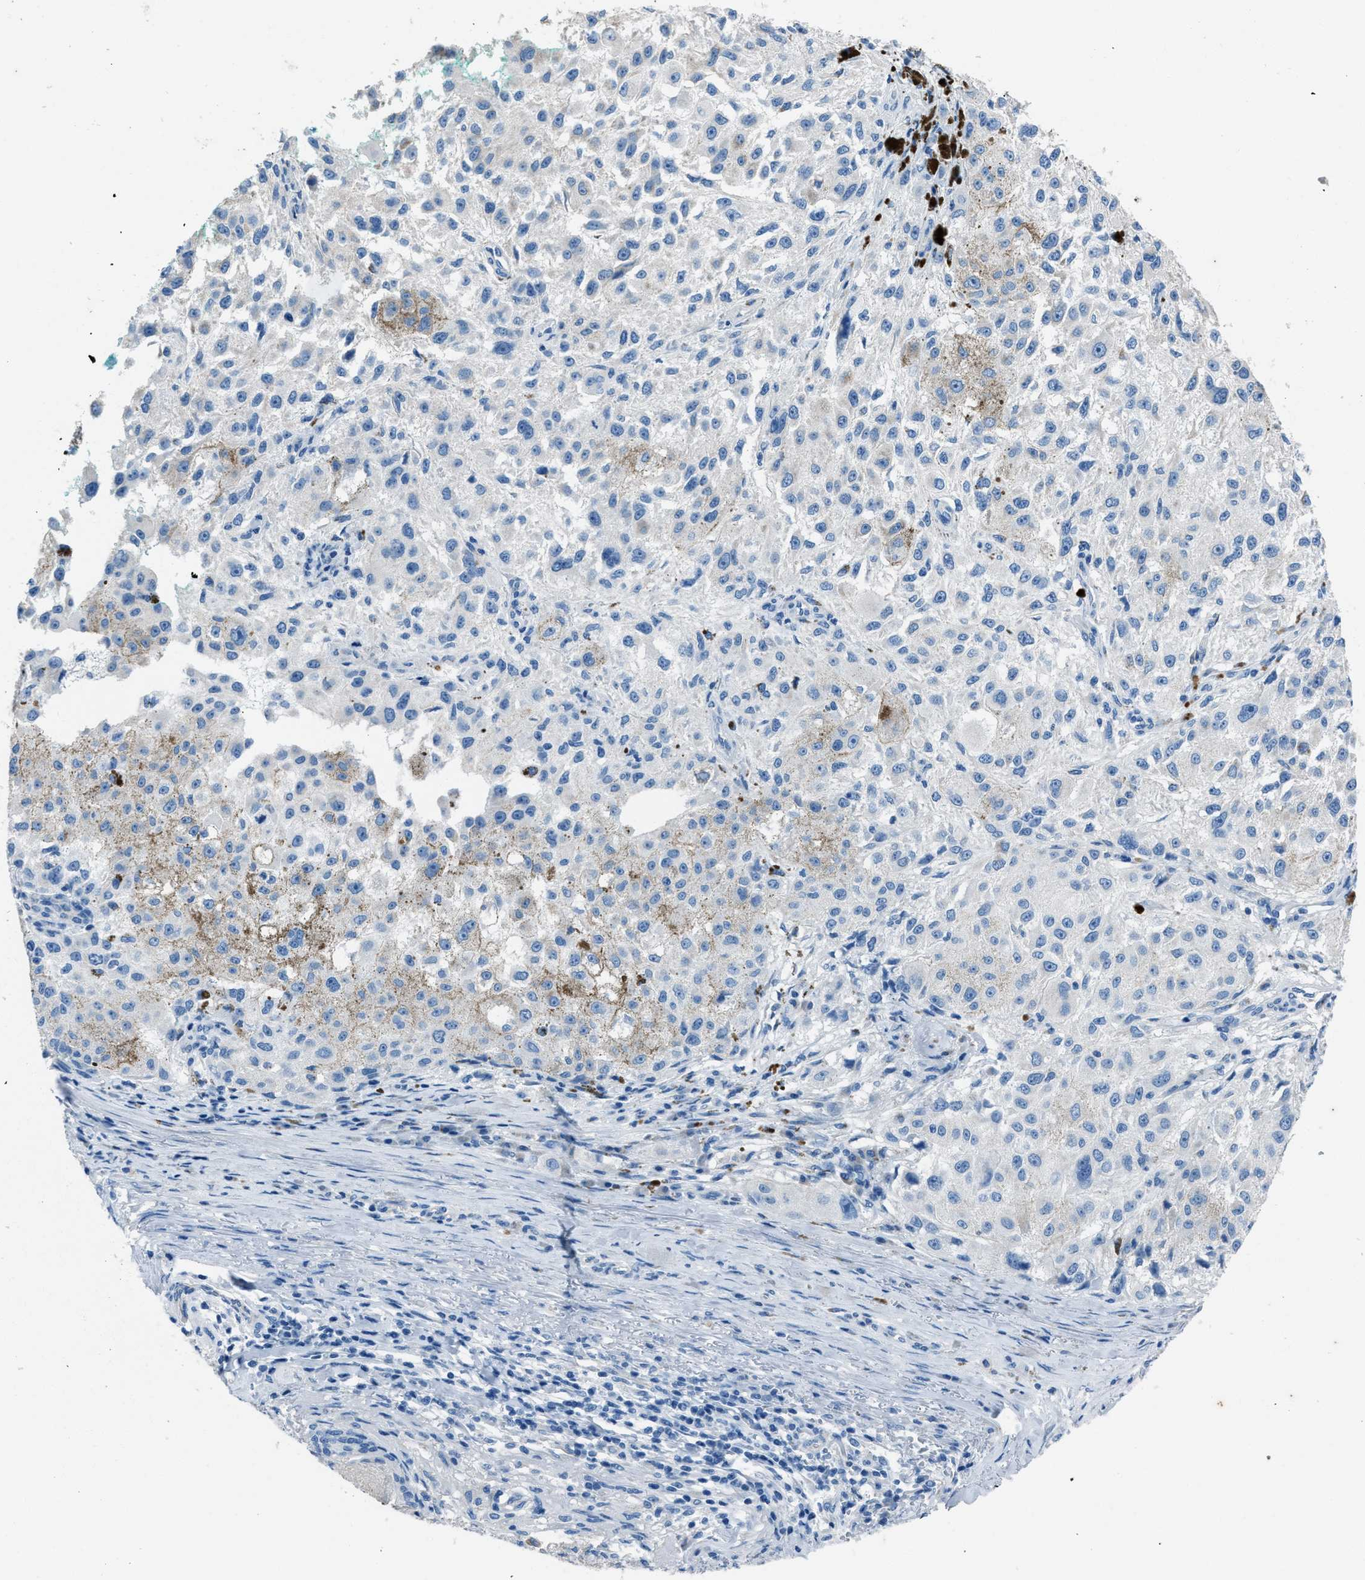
{"staining": {"intensity": "negative", "quantity": "none", "location": "none"}, "tissue": "melanoma", "cell_type": "Tumor cells", "image_type": "cancer", "snomed": [{"axis": "morphology", "description": "Necrosis, NOS"}, {"axis": "morphology", "description": "Malignant melanoma, NOS"}, {"axis": "topography", "description": "Skin"}], "caption": "This micrograph is of malignant melanoma stained with immunohistochemistry to label a protein in brown with the nuclei are counter-stained blue. There is no positivity in tumor cells.", "gene": "AMACR", "patient": {"sex": "female", "age": 87}}